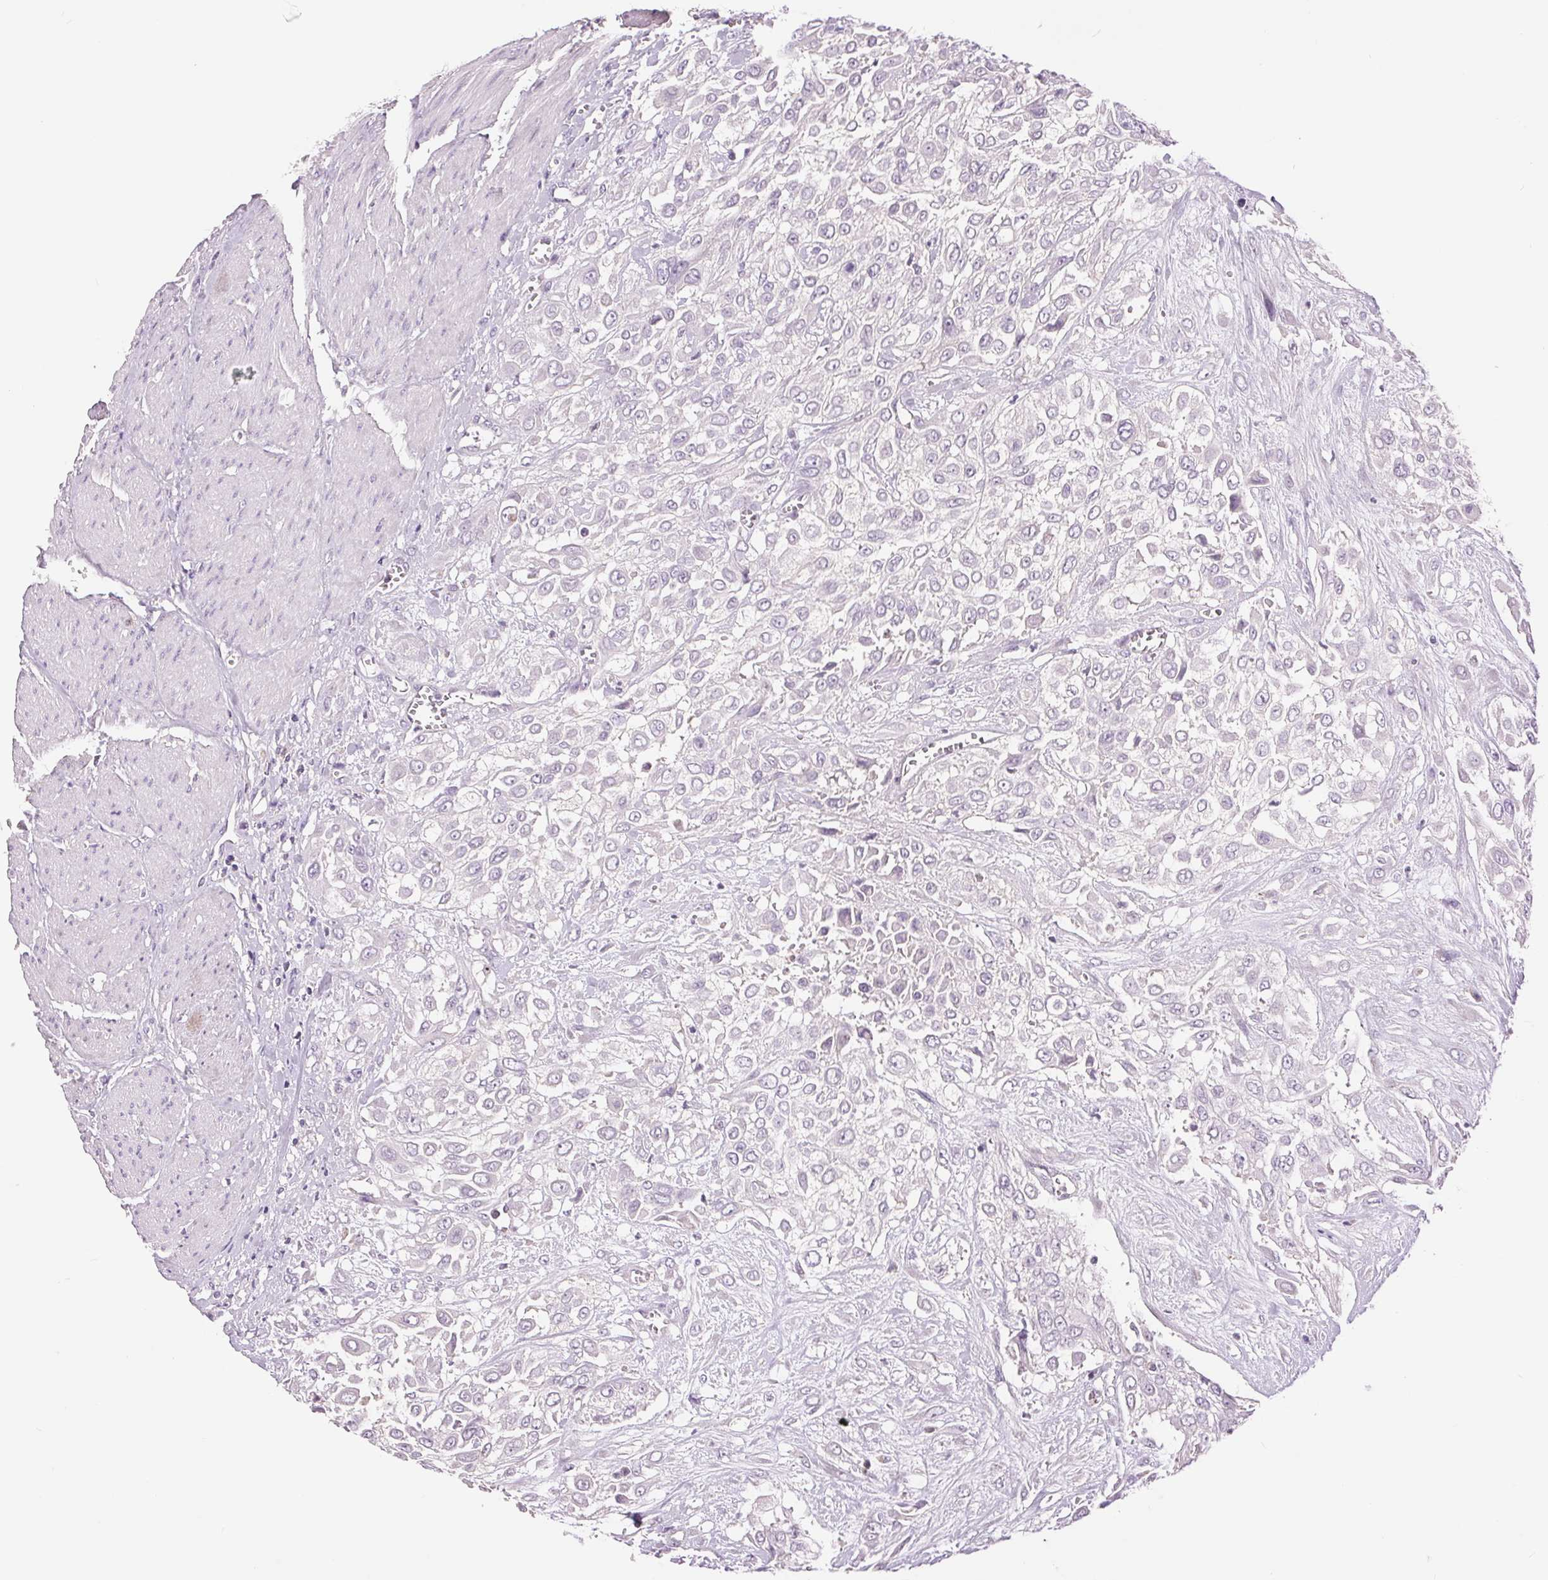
{"staining": {"intensity": "negative", "quantity": "none", "location": "none"}, "tissue": "urothelial cancer", "cell_type": "Tumor cells", "image_type": "cancer", "snomed": [{"axis": "morphology", "description": "Urothelial carcinoma, High grade"}, {"axis": "topography", "description": "Urinary bladder"}], "caption": "This photomicrograph is of high-grade urothelial carcinoma stained with immunohistochemistry to label a protein in brown with the nuclei are counter-stained blue. There is no positivity in tumor cells. (DAB immunohistochemistry (IHC) visualized using brightfield microscopy, high magnification).", "gene": "FXYD4", "patient": {"sex": "male", "age": 57}}